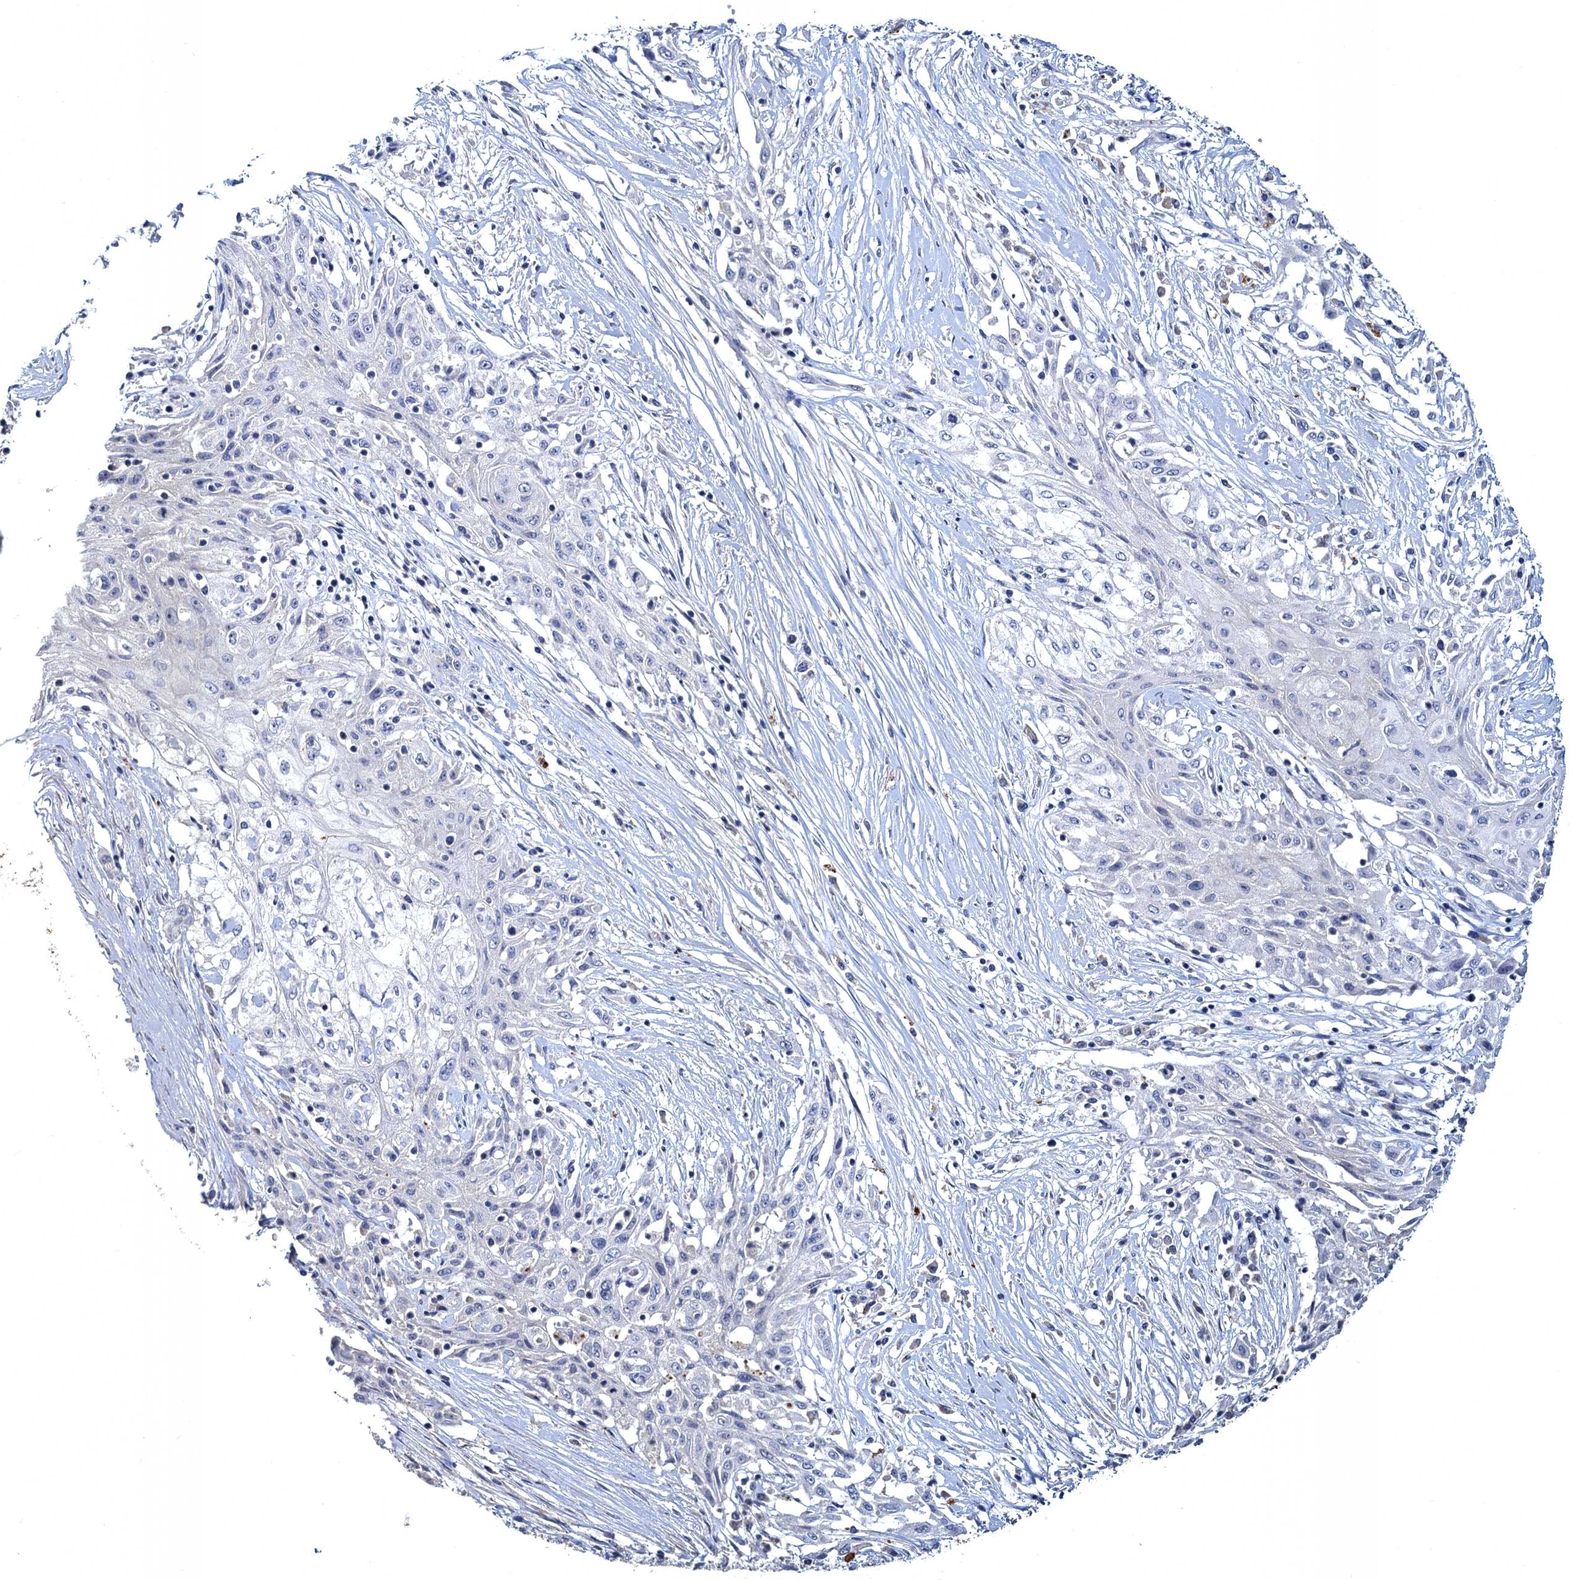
{"staining": {"intensity": "negative", "quantity": "none", "location": "none"}, "tissue": "skin cancer", "cell_type": "Tumor cells", "image_type": "cancer", "snomed": [{"axis": "morphology", "description": "Squamous cell carcinoma, NOS"}, {"axis": "morphology", "description": "Squamous cell carcinoma, metastatic, NOS"}, {"axis": "topography", "description": "Skin"}, {"axis": "topography", "description": "Lymph node"}], "caption": "Tumor cells are negative for protein expression in human skin squamous cell carcinoma.", "gene": "ATP9A", "patient": {"sex": "male", "age": 75}}